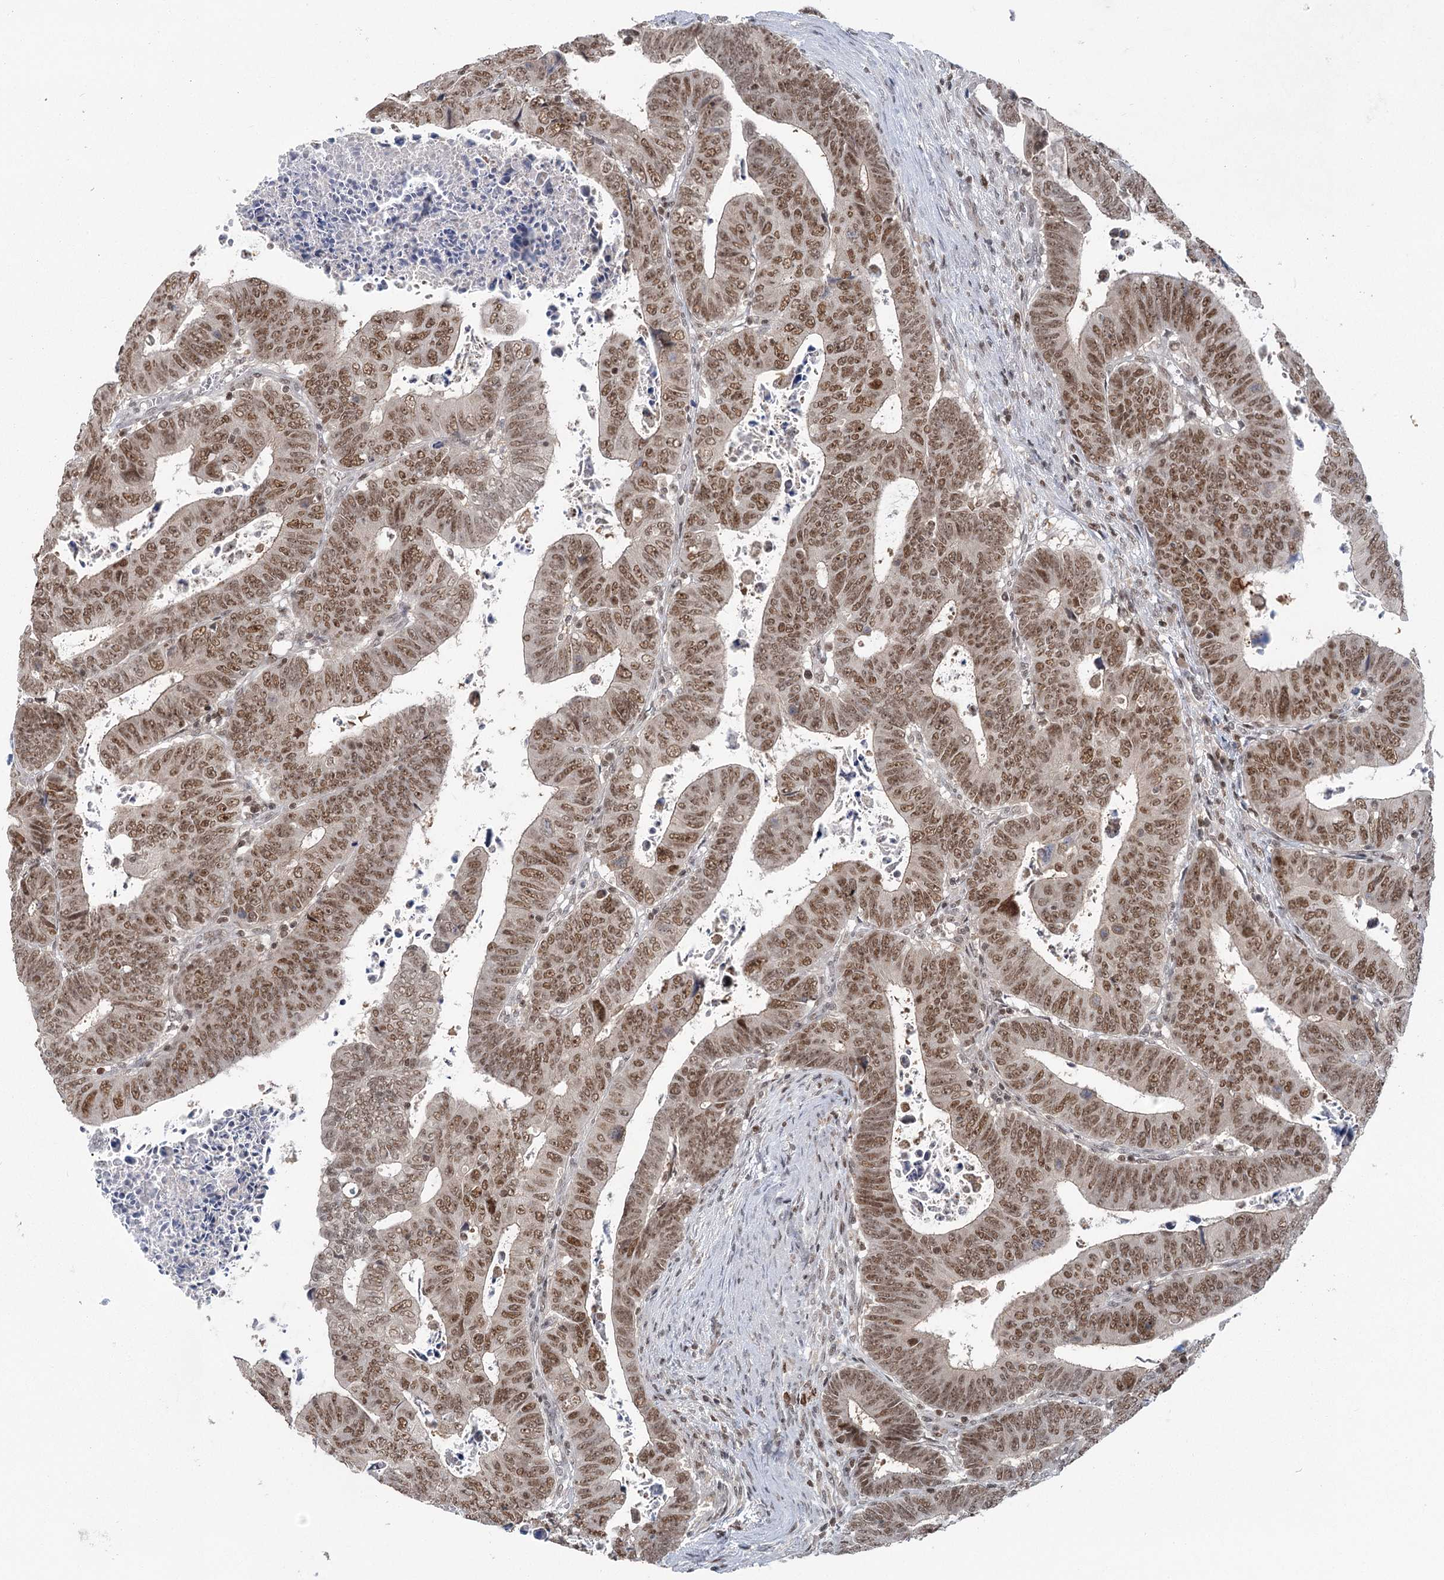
{"staining": {"intensity": "moderate", "quantity": ">75%", "location": "nuclear"}, "tissue": "colorectal cancer", "cell_type": "Tumor cells", "image_type": "cancer", "snomed": [{"axis": "morphology", "description": "Normal tissue, NOS"}, {"axis": "morphology", "description": "Adenocarcinoma, NOS"}, {"axis": "topography", "description": "Rectum"}], "caption": "Immunohistochemistry (IHC) image of neoplastic tissue: adenocarcinoma (colorectal) stained using immunohistochemistry (IHC) reveals medium levels of moderate protein expression localized specifically in the nuclear of tumor cells, appearing as a nuclear brown color.", "gene": "PDS5A", "patient": {"sex": "female", "age": 65}}